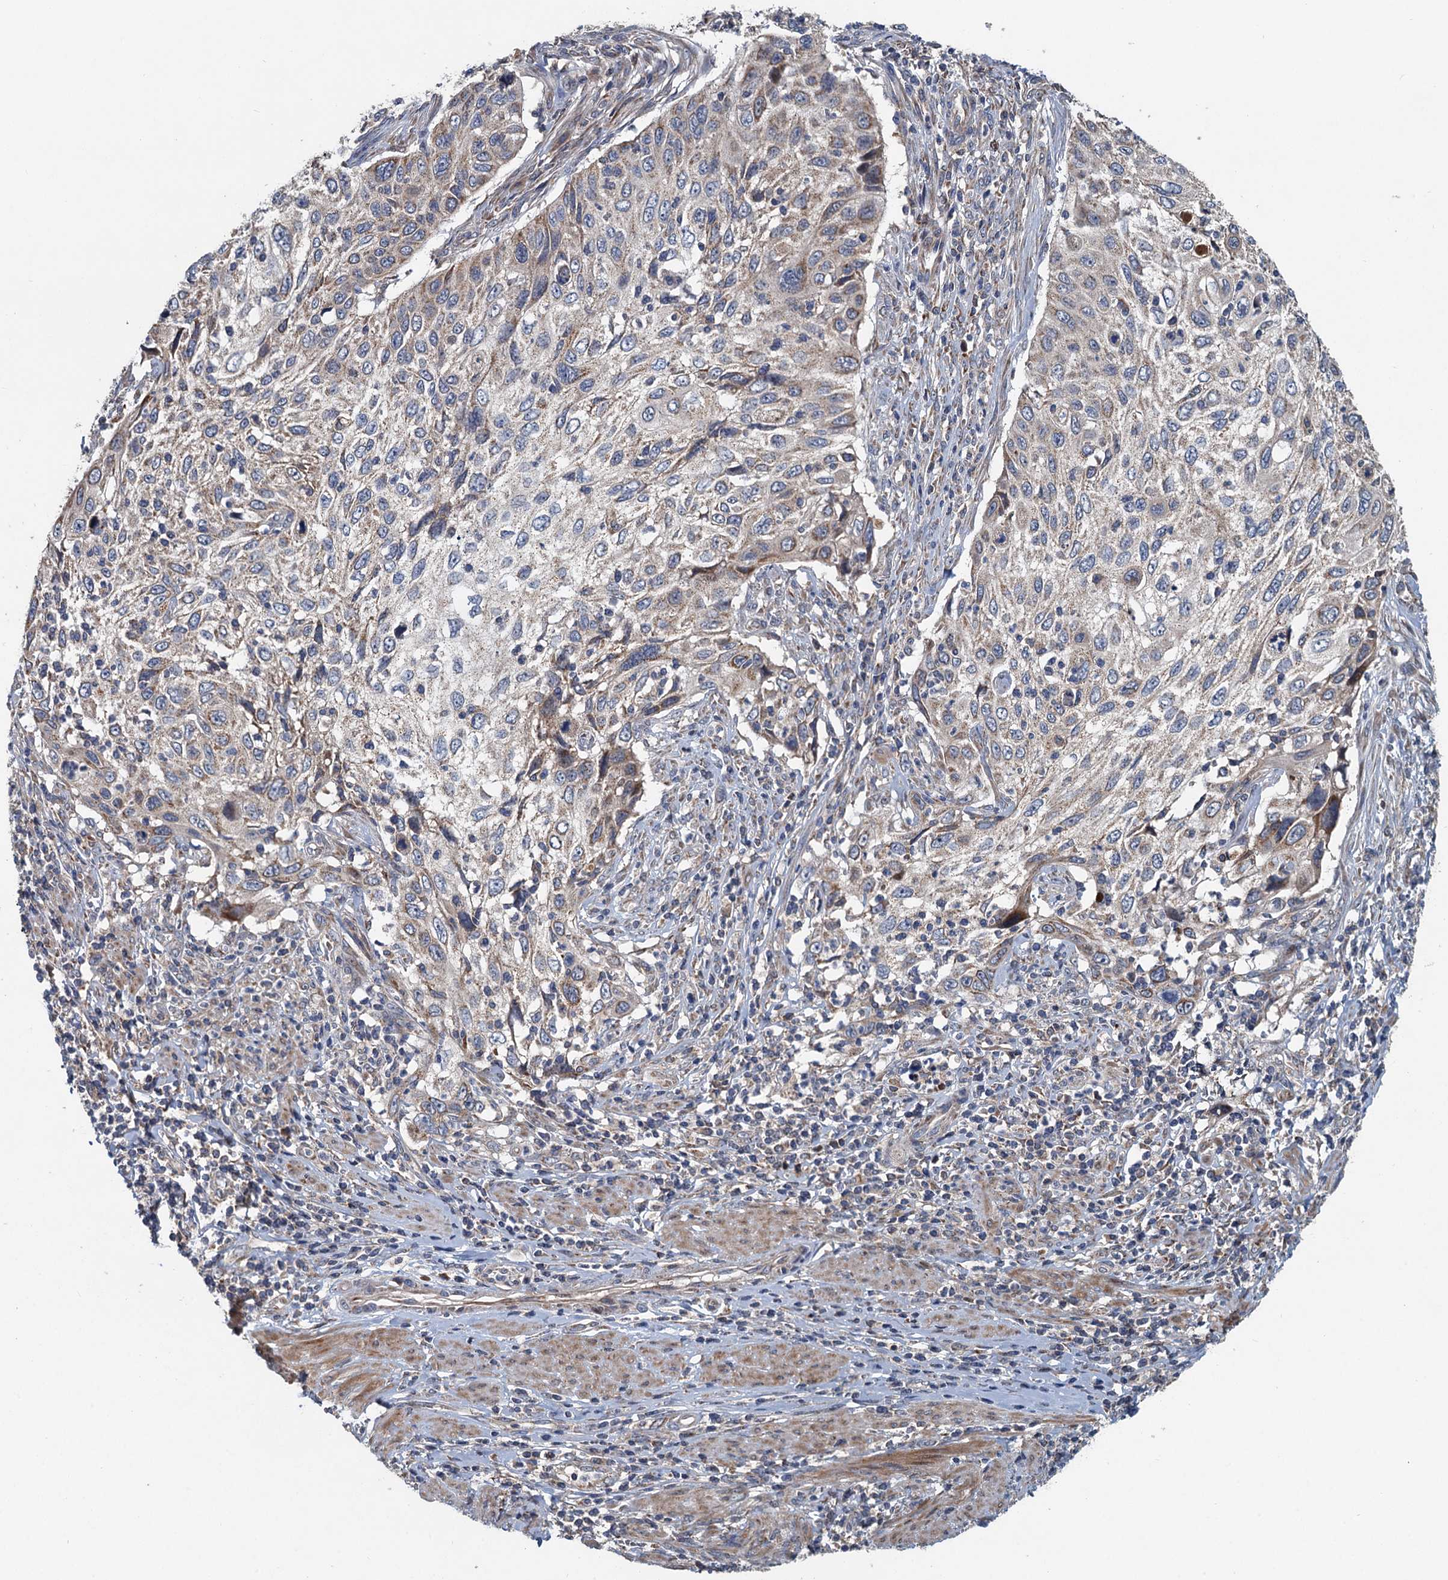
{"staining": {"intensity": "weak", "quantity": "25%-75%", "location": "cytoplasmic/membranous"}, "tissue": "cervical cancer", "cell_type": "Tumor cells", "image_type": "cancer", "snomed": [{"axis": "morphology", "description": "Squamous cell carcinoma, NOS"}, {"axis": "topography", "description": "Cervix"}], "caption": "Tumor cells reveal weak cytoplasmic/membranous expression in approximately 25%-75% of cells in cervical cancer (squamous cell carcinoma).", "gene": "OTUB1", "patient": {"sex": "female", "age": 70}}